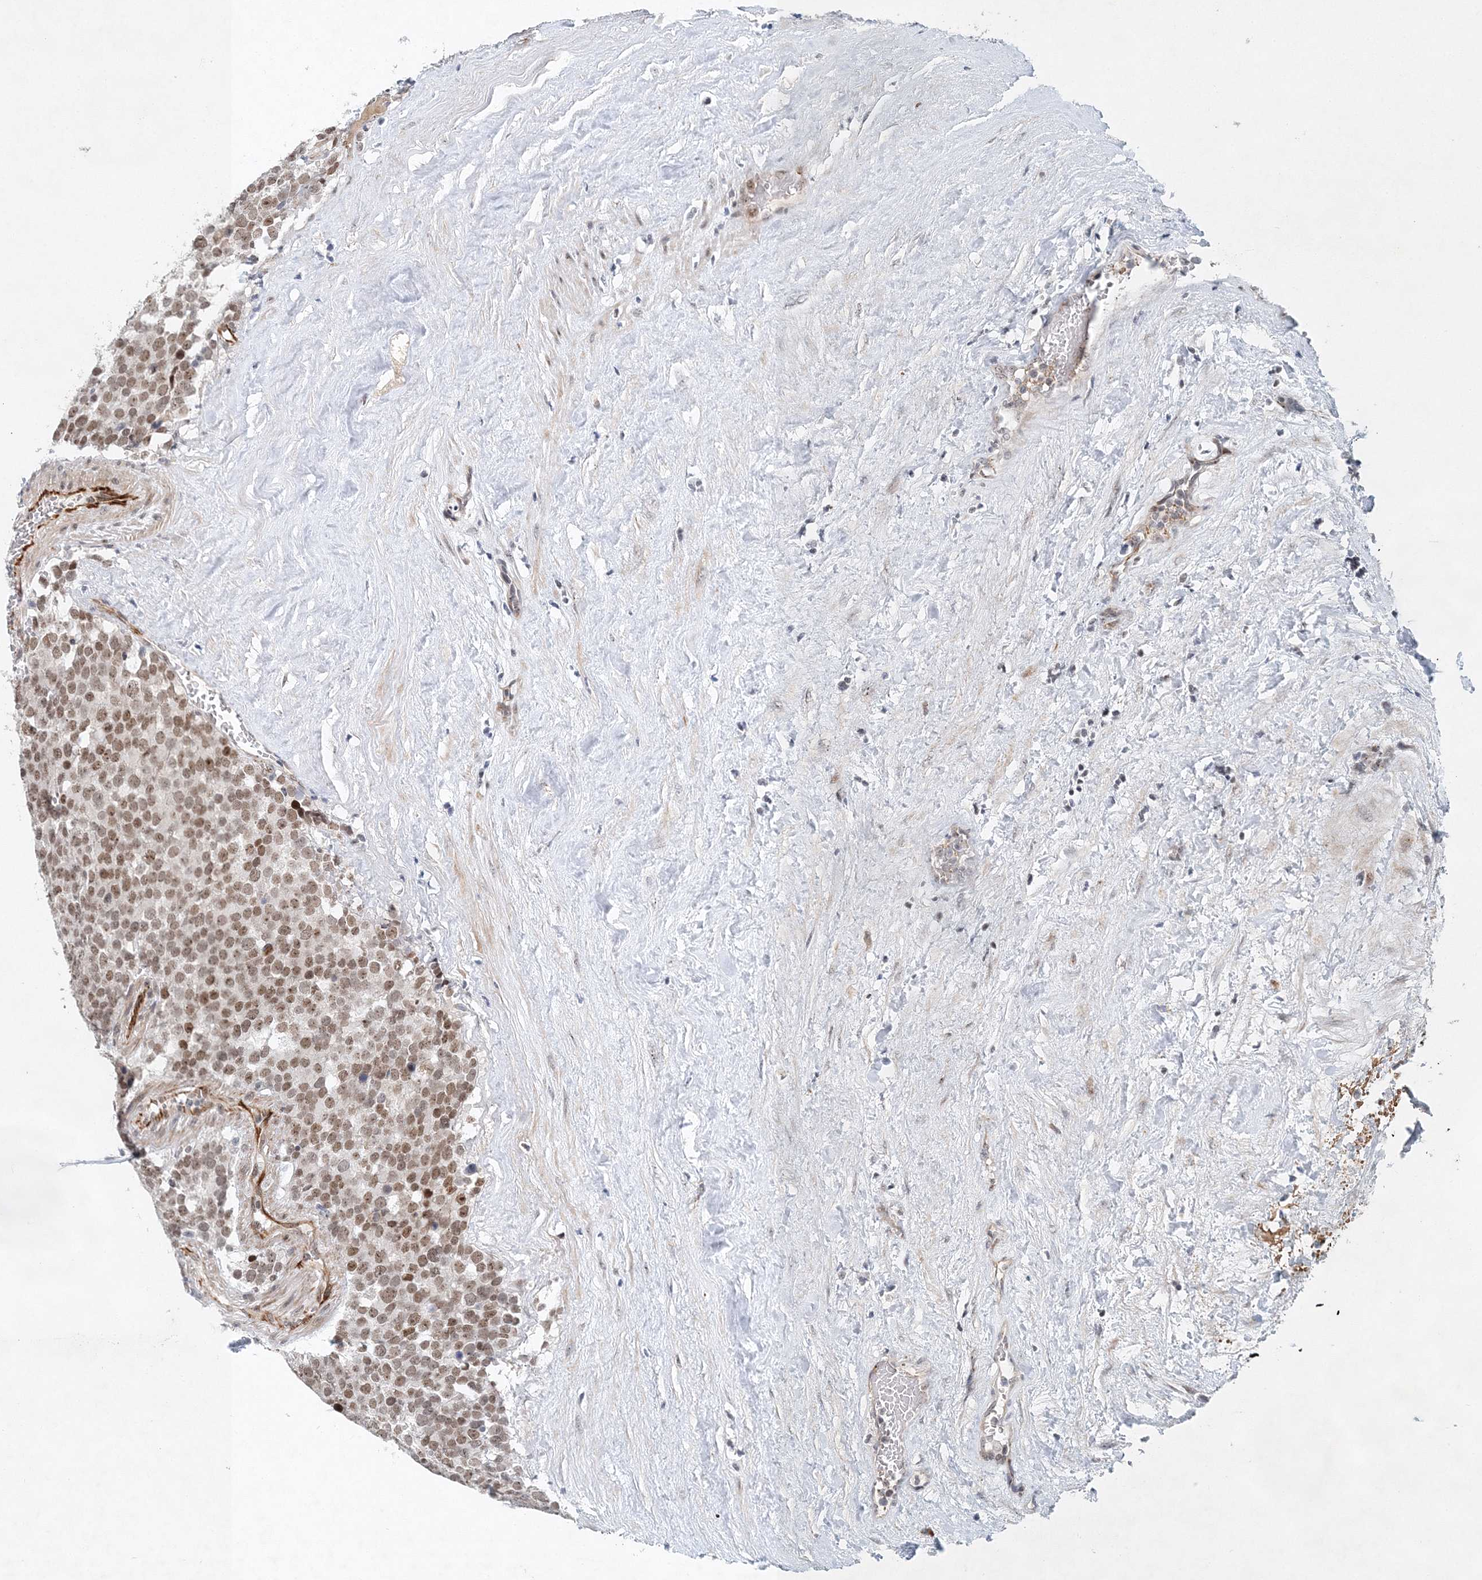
{"staining": {"intensity": "moderate", "quantity": ">75%", "location": "nuclear"}, "tissue": "testis cancer", "cell_type": "Tumor cells", "image_type": "cancer", "snomed": [{"axis": "morphology", "description": "Seminoma, NOS"}, {"axis": "topography", "description": "Testis"}], "caption": "Tumor cells display medium levels of moderate nuclear staining in approximately >75% of cells in seminoma (testis). (IHC, brightfield microscopy, high magnification).", "gene": "UIMC1", "patient": {"sex": "male", "age": 71}}